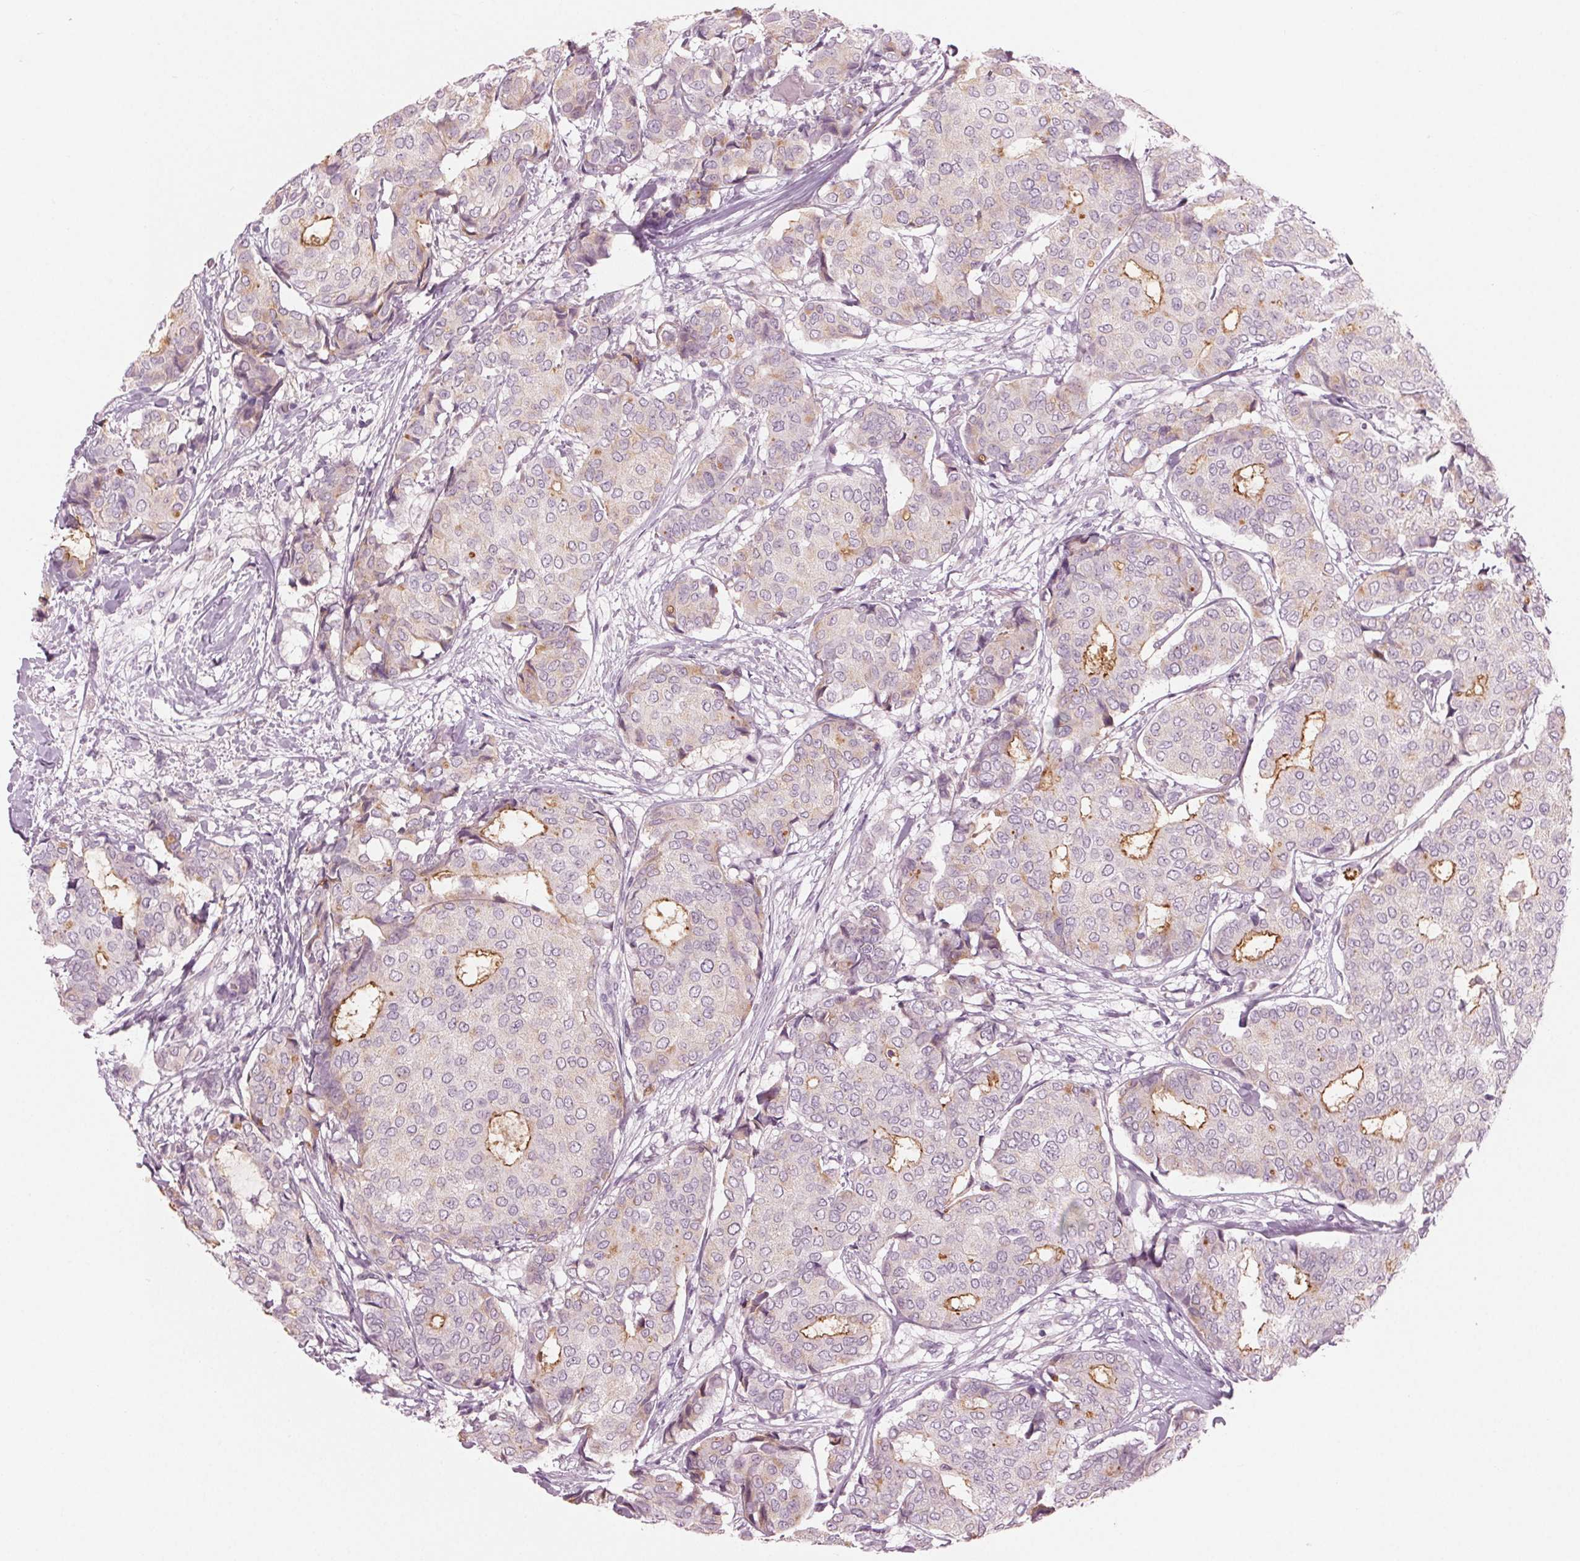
{"staining": {"intensity": "moderate", "quantity": "<25%", "location": "cytoplasmic/membranous"}, "tissue": "breast cancer", "cell_type": "Tumor cells", "image_type": "cancer", "snomed": [{"axis": "morphology", "description": "Duct carcinoma"}, {"axis": "topography", "description": "Breast"}], "caption": "A brown stain labels moderate cytoplasmic/membranous positivity of a protein in human invasive ductal carcinoma (breast) tumor cells.", "gene": "PRAP1", "patient": {"sex": "female", "age": 75}}